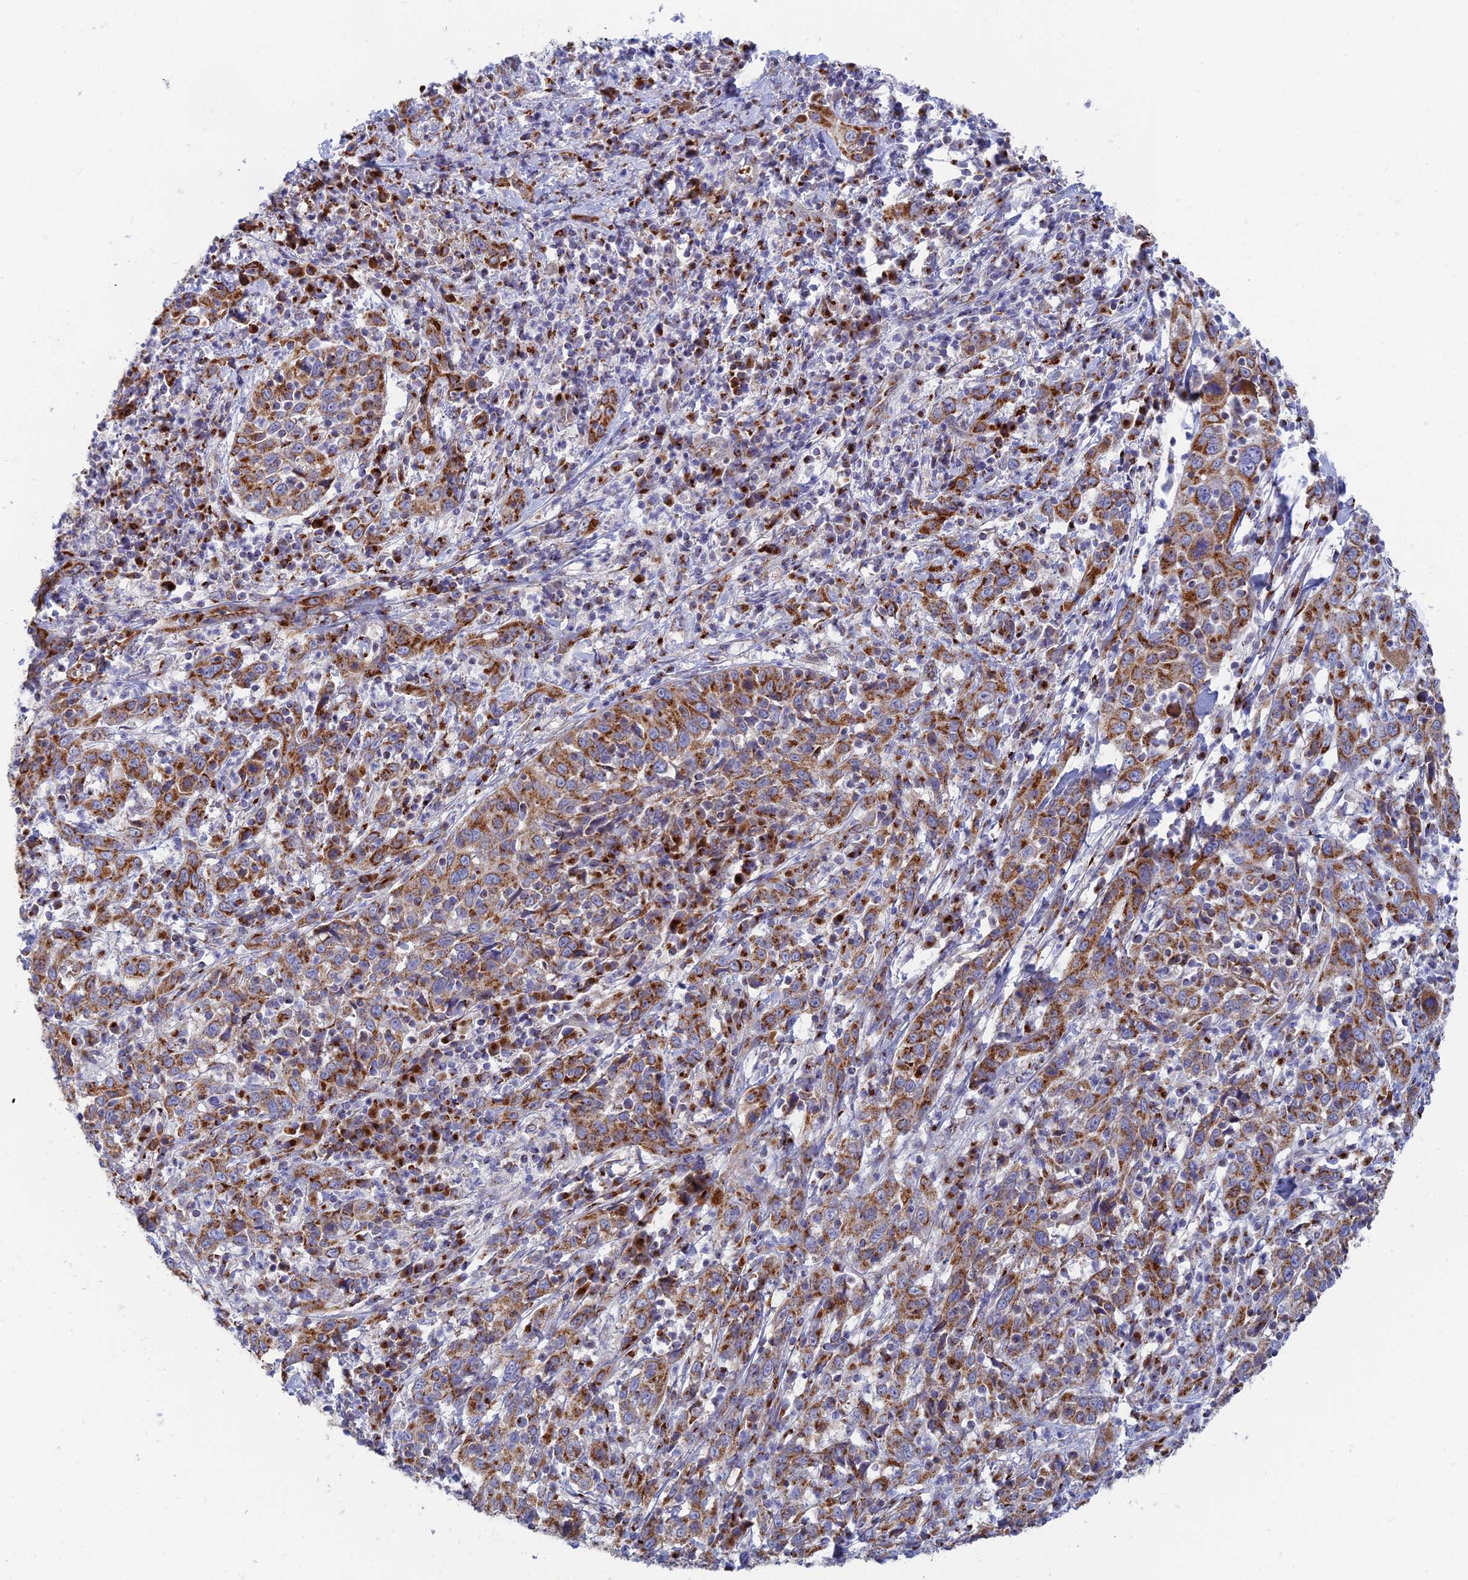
{"staining": {"intensity": "moderate", "quantity": ">75%", "location": "cytoplasmic/membranous"}, "tissue": "cervical cancer", "cell_type": "Tumor cells", "image_type": "cancer", "snomed": [{"axis": "morphology", "description": "Squamous cell carcinoma, NOS"}, {"axis": "topography", "description": "Cervix"}], "caption": "Immunohistochemistry photomicrograph of neoplastic tissue: cervical cancer (squamous cell carcinoma) stained using immunohistochemistry (IHC) shows medium levels of moderate protein expression localized specifically in the cytoplasmic/membranous of tumor cells, appearing as a cytoplasmic/membranous brown color.", "gene": "HS2ST1", "patient": {"sex": "female", "age": 46}}